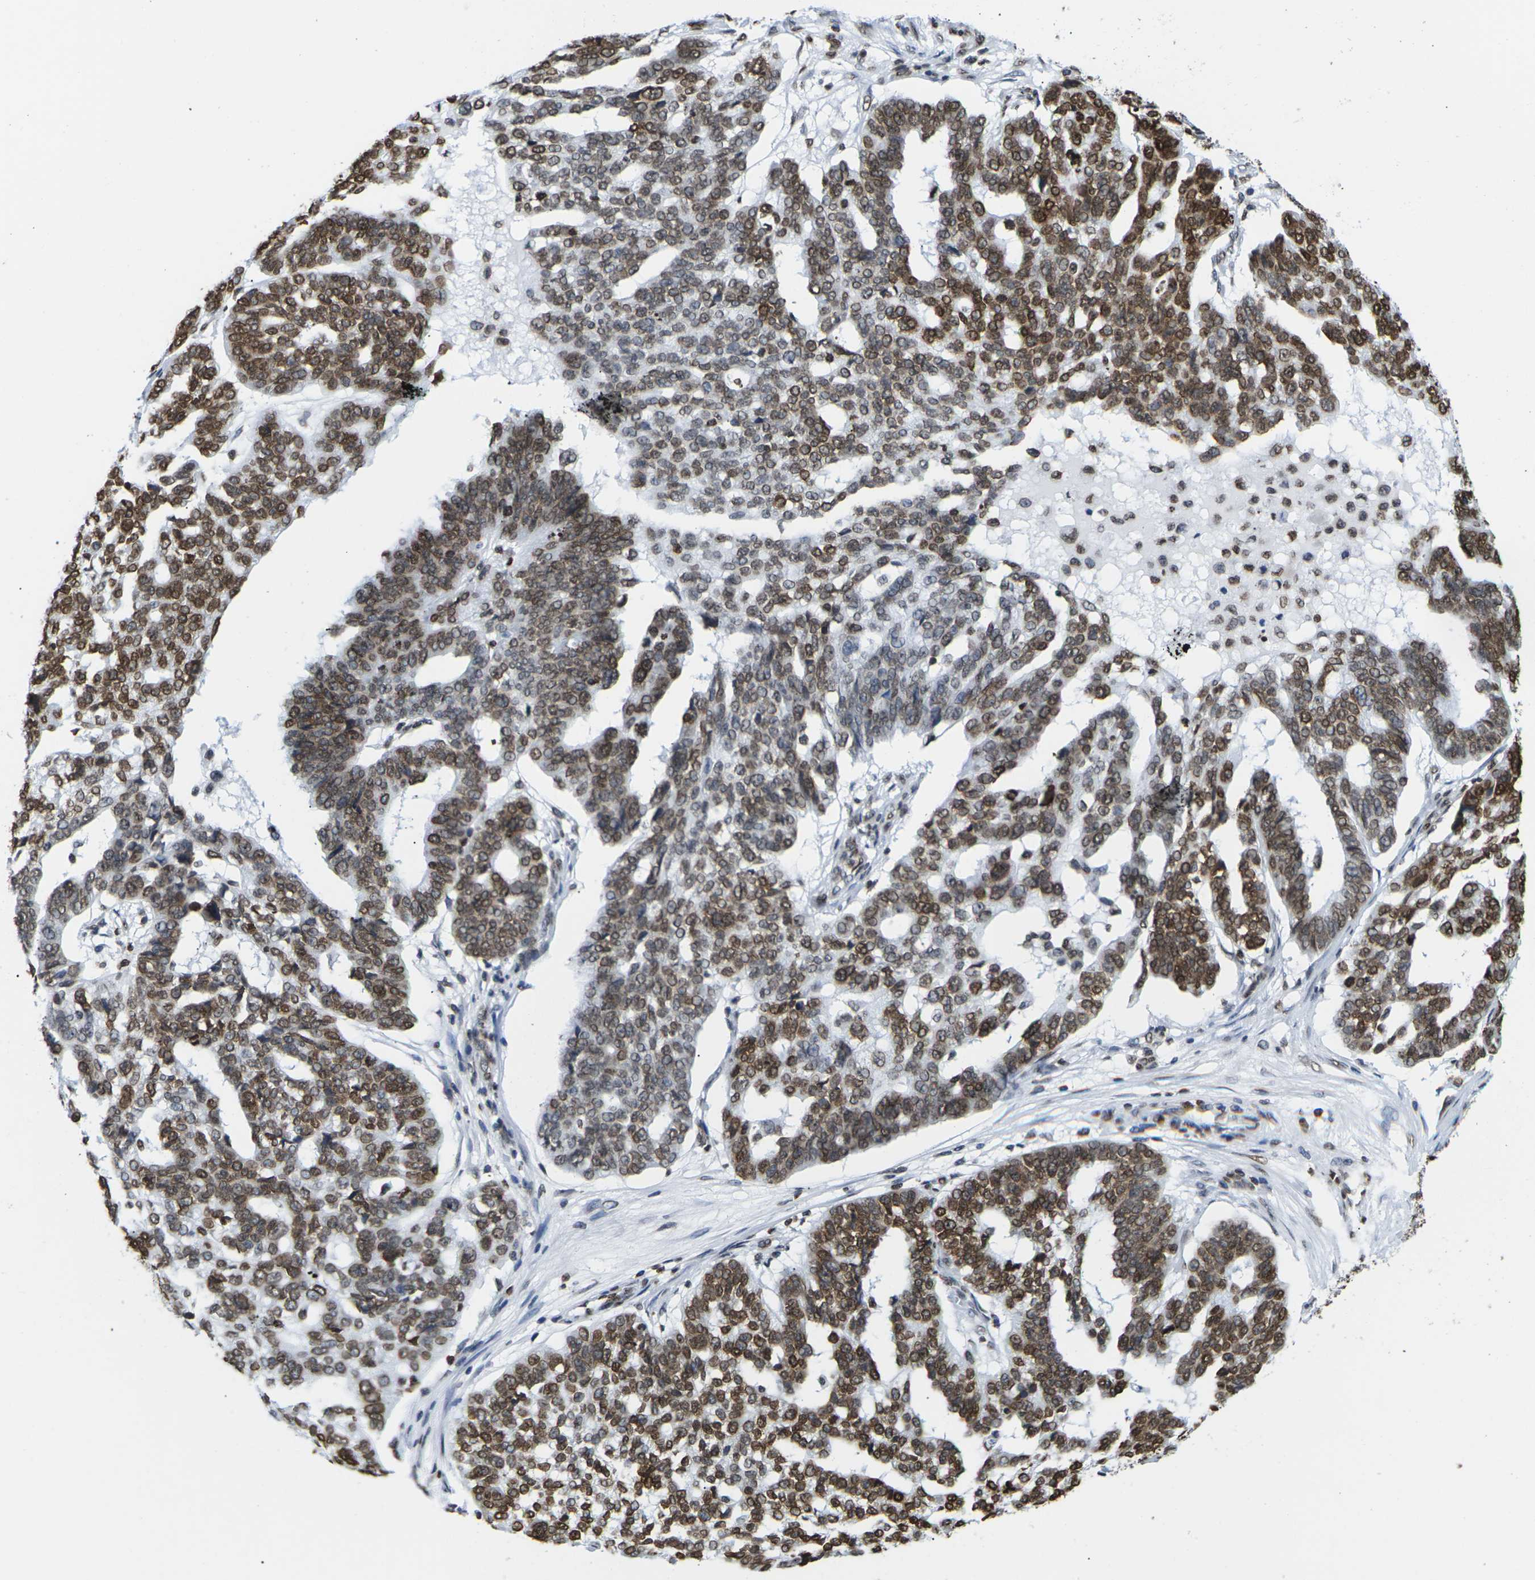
{"staining": {"intensity": "moderate", "quantity": ">75%", "location": "cytoplasmic/membranous,nuclear"}, "tissue": "ovarian cancer", "cell_type": "Tumor cells", "image_type": "cancer", "snomed": [{"axis": "morphology", "description": "Cystadenocarcinoma, serous, NOS"}, {"axis": "topography", "description": "Ovary"}], "caption": "Ovarian serous cystadenocarcinoma stained with DAB (3,3'-diaminobenzidine) IHC exhibits medium levels of moderate cytoplasmic/membranous and nuclear staining in approximately >75% of tumor cells.", "gene": "H2AC21", "patient": {"sex": "female", "age": 59}}